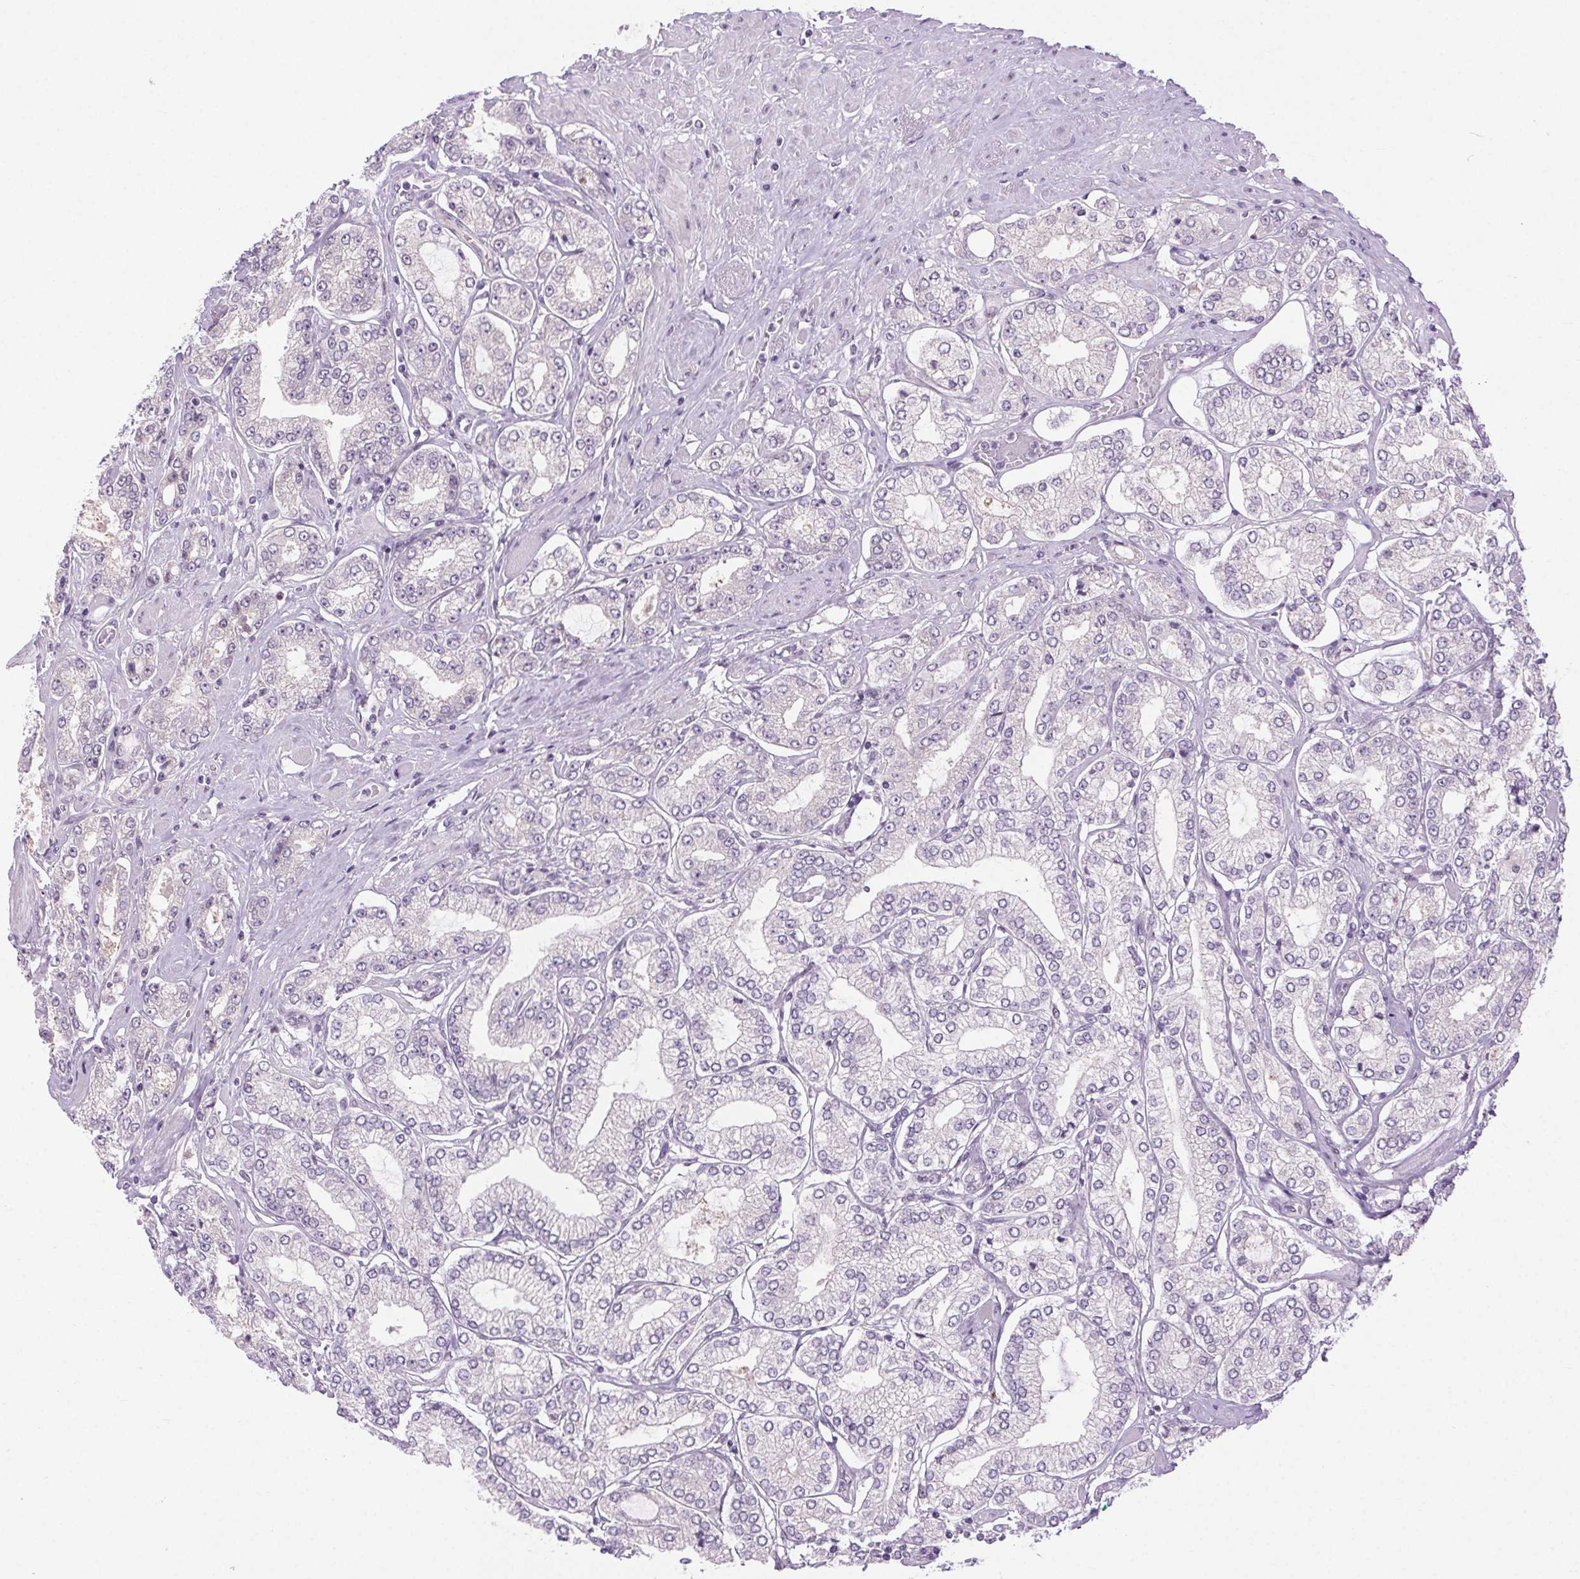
{"staining": {"intensity": "negative", "quantity": "none", "location": "none"}, "tissue": "prostate cancer", "cell_type": "Tumor cells", "image_type": "cancer", "snomed": [{"axis": "morphology", "description": "Adenocarcinoma, High grade"}, {"axis": "topography", "description": "Prostate"}], "caption": "Immunohistochemical staining of human prostate high-grade adenocarcinoma reveals no significant expression in tumor cells.", "gene": "SYT11", "patient": {"sex": "male", "age": 68}}